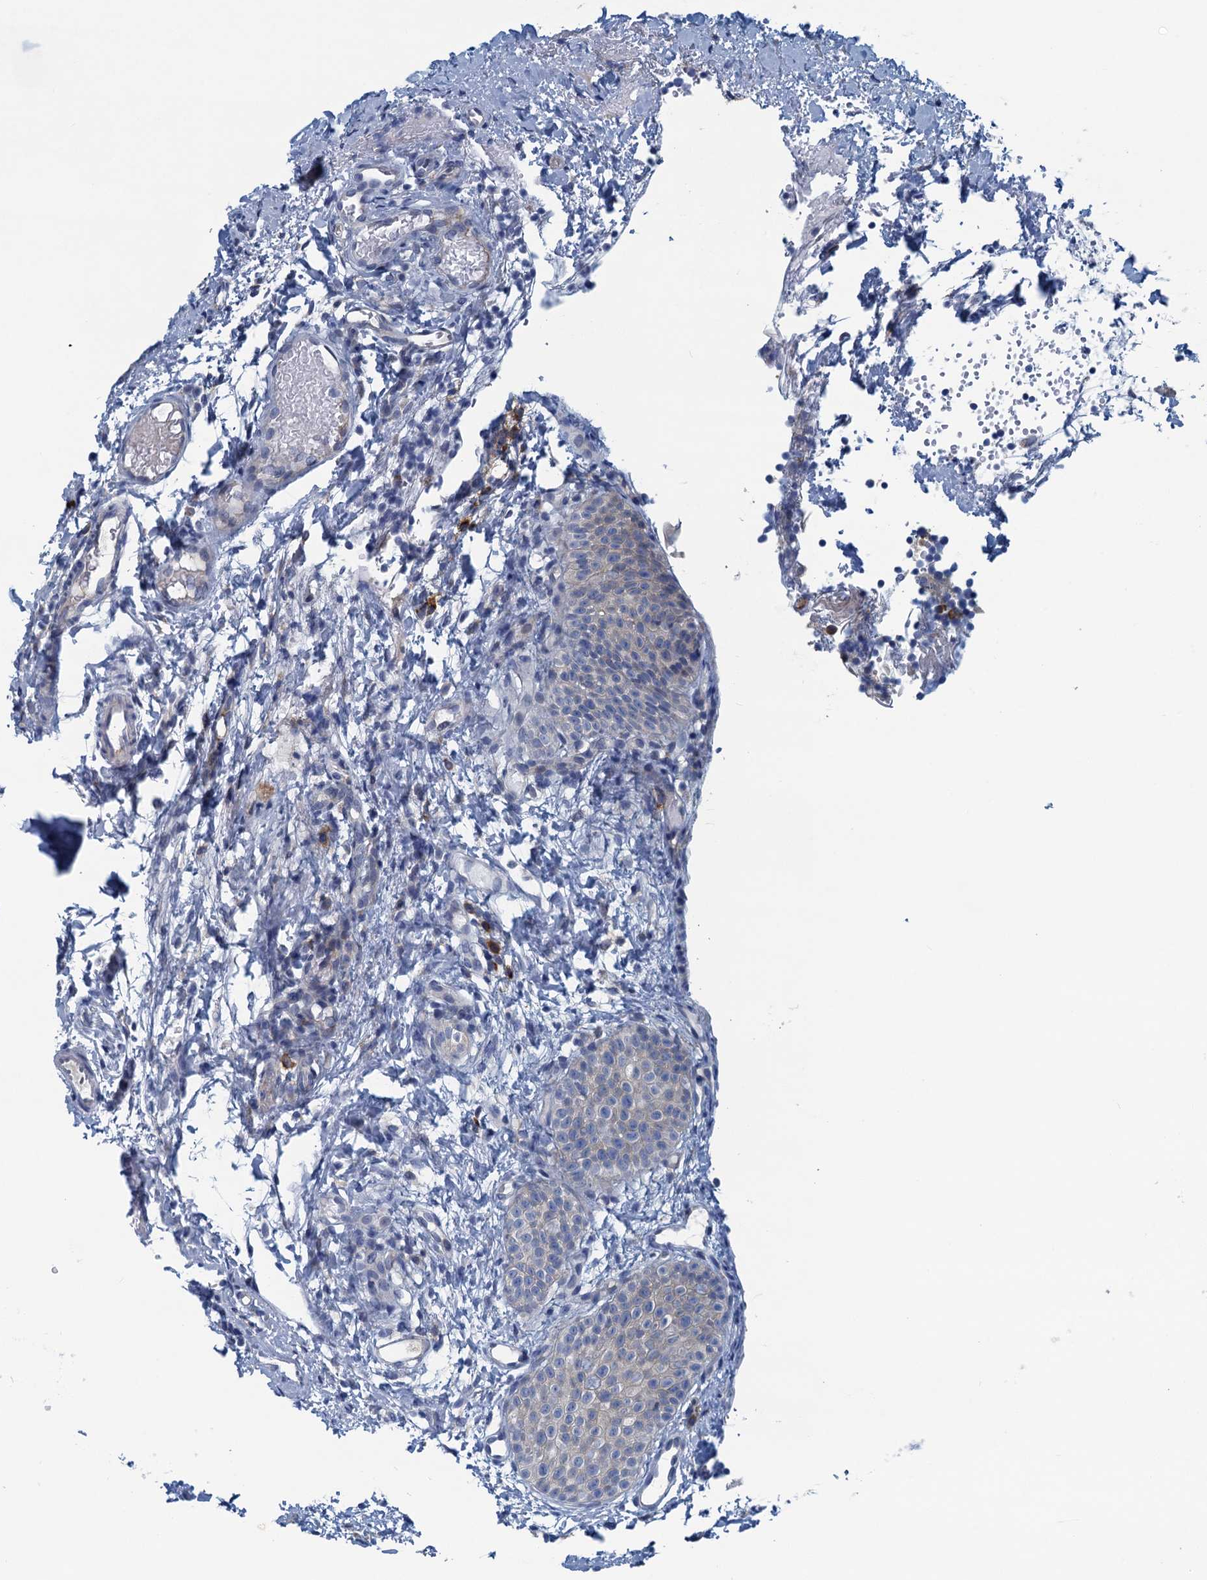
{"staining": {"intensity": "negative", "quantity": "none", "location": "none"}, "tissue": "tonsil", "cell_type": "Germinal center cells", "image_type": "normal", "snomed": [{"axis": "morphology", "description": "Normal tissue, NOS"}, {"axis": "topography", "description": "Tonsil"}], "caption": "Immunohistochemistry histopathology image of benign tonsil: tonsil stained with DAB displays no significant protein staining in germinal center cells.", "gene": "MYDGF", "patient": {"sex": "female", "age": 19}}